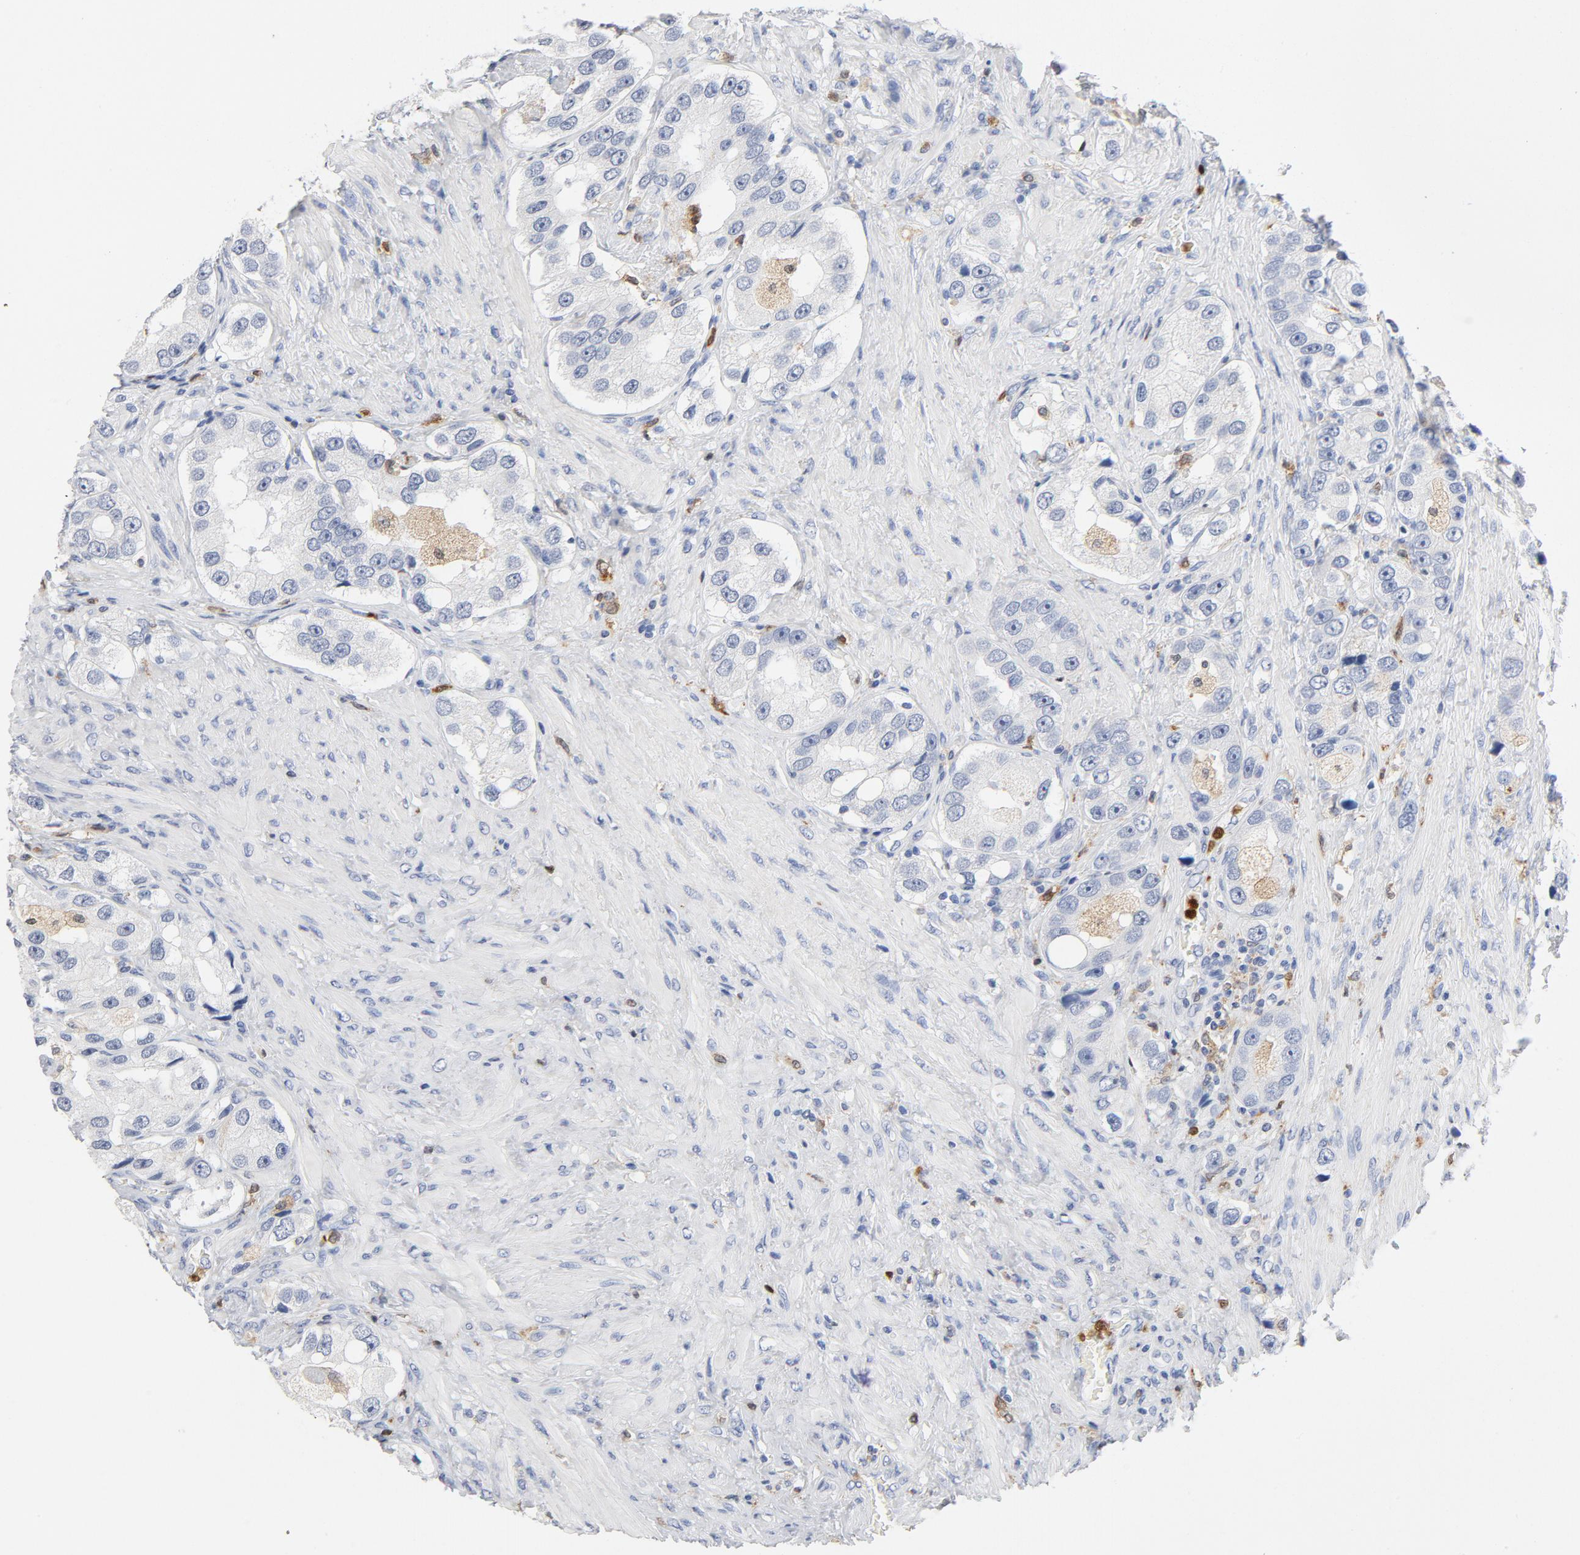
{"staining": {"intensity": "negative", "quantity": "none", "location": "none"}, "tissue": "prostate cancer", "cell_type": "Tumor cells", "image_type": "cancer", "snomed": [{"axis": "morphology", "description": "Adenocarcinoma, High grade"}, {"axis": "topography", "description": "Prostate"}], "caption": "Image shows no significant protein positivity in tumor cells of high-grade adenocarcinoma (prostate).", "gene": "NCF1", "patient": {"sex": "male", "age": 63}}